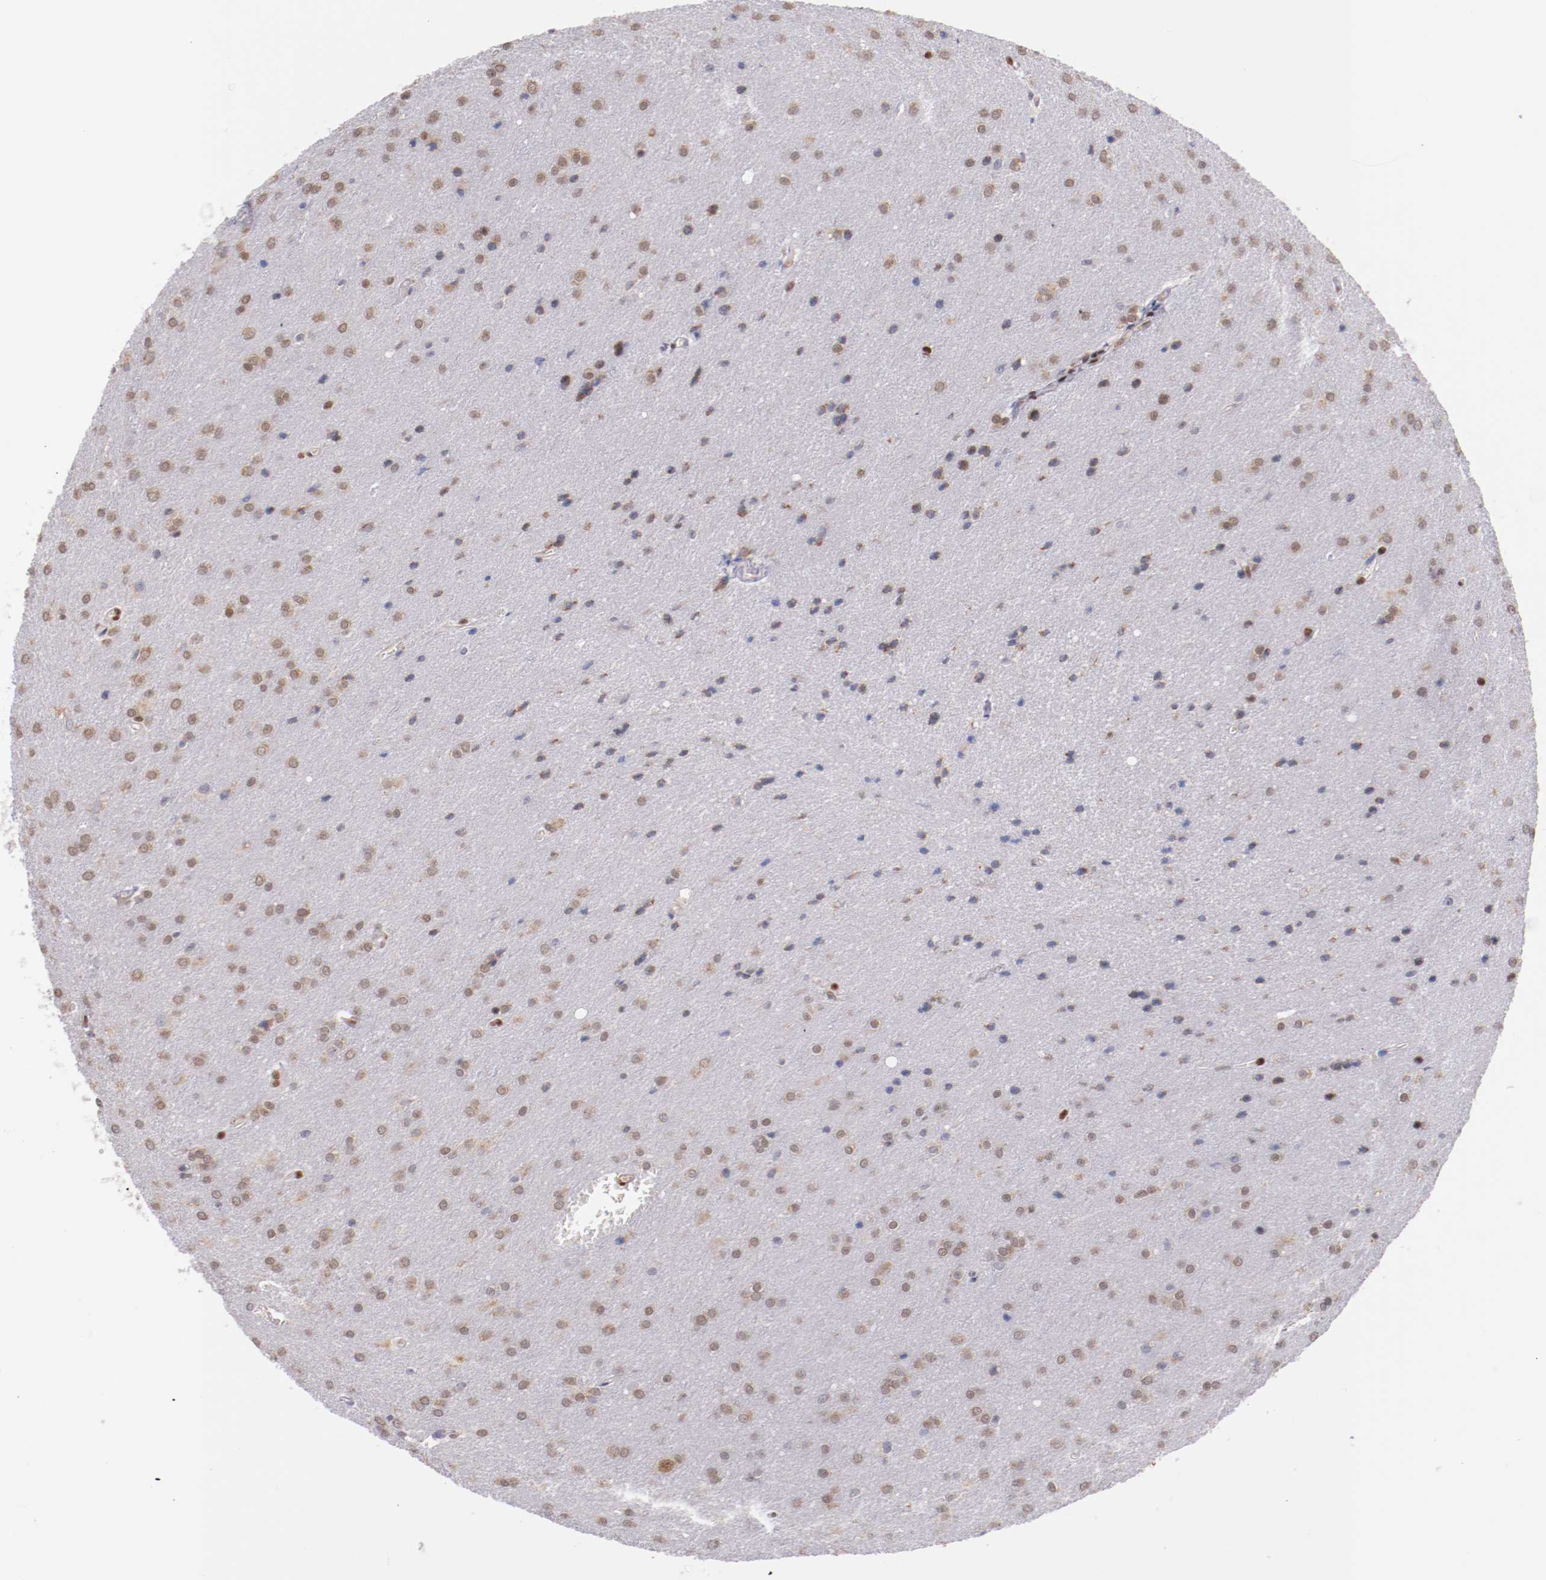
{"staining": {"intensity": "weak", "quantity": "<25%", "location": "nuclear"}, "tissue": "glioma", "cell_type": "Tumor cells", "image_type": "cancer", "snomed": [{"axis": "morphology", "description": "Glioma, malignant, Low grade"}, {"axis": "topography", "description": "Brain"}], "caption": "This is an immunohistochemistry histopathology image of malignant glioma (low-grade). There is no staining in tumor cells.", "gene": "SRF", "patient": {"sex": "female", "age": 32}}